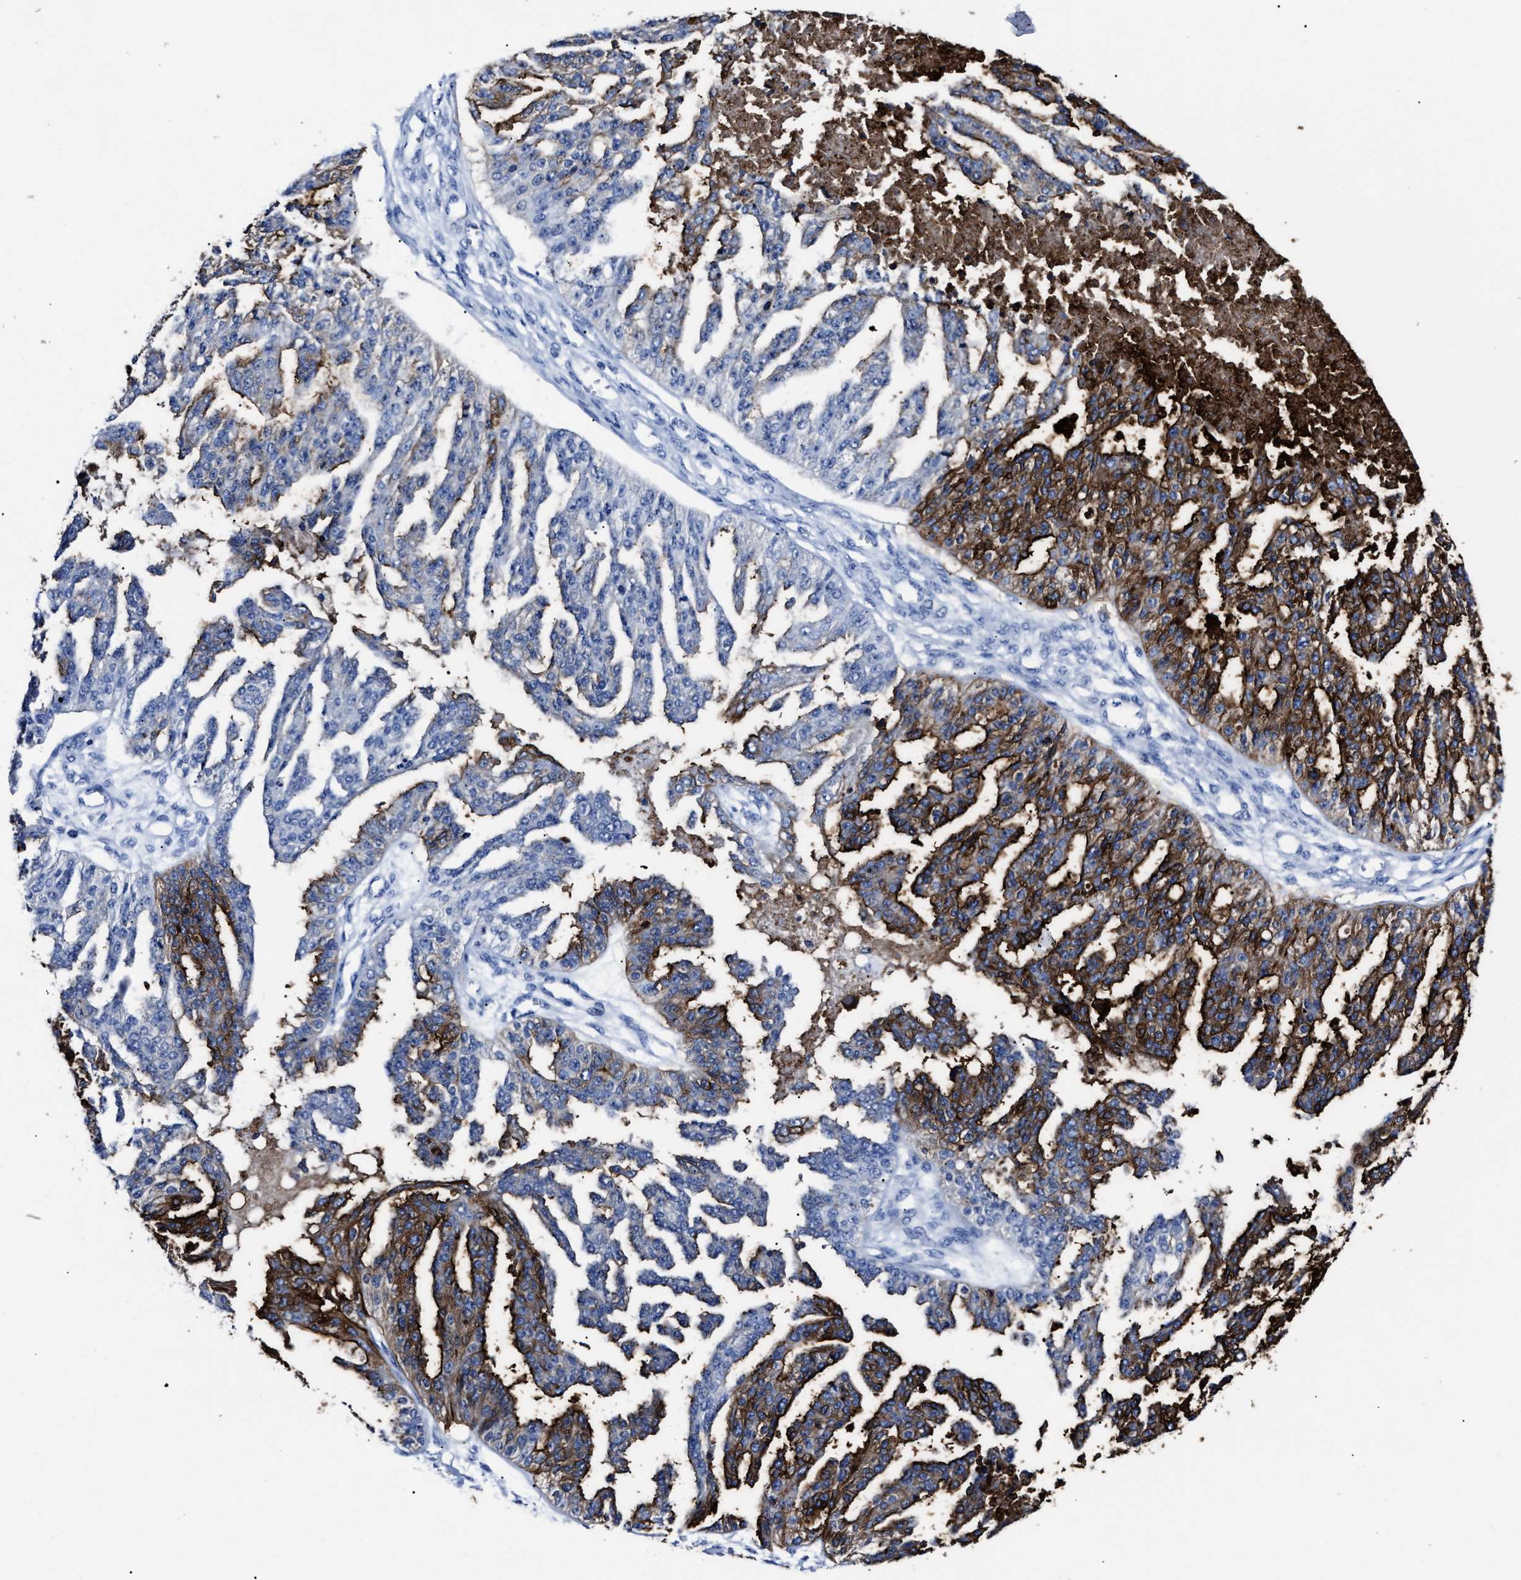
{"staining": {"intensity": "strong", "quantity": ">75%", "location": "cytoplasmic/membranous"}, "tissue": "ovarian cancer", "cell_type": "Tumor cells", "image_type": "cancer", "snomed": [{"axis": "morphology", "description": "Cystadenocarcinoma, serous, NOS"}, {"axis": "topography", "description": "Ovary"}], "caption": "Immunohistochemical staining of serous cystadenocarcinoma (ovarian) shows high levels of strong cytoplasmic/membranous positivity in approximately >75% of tumor cells.", "gene": "ALPG", "patient": {"sex": "female", "age": 58}}